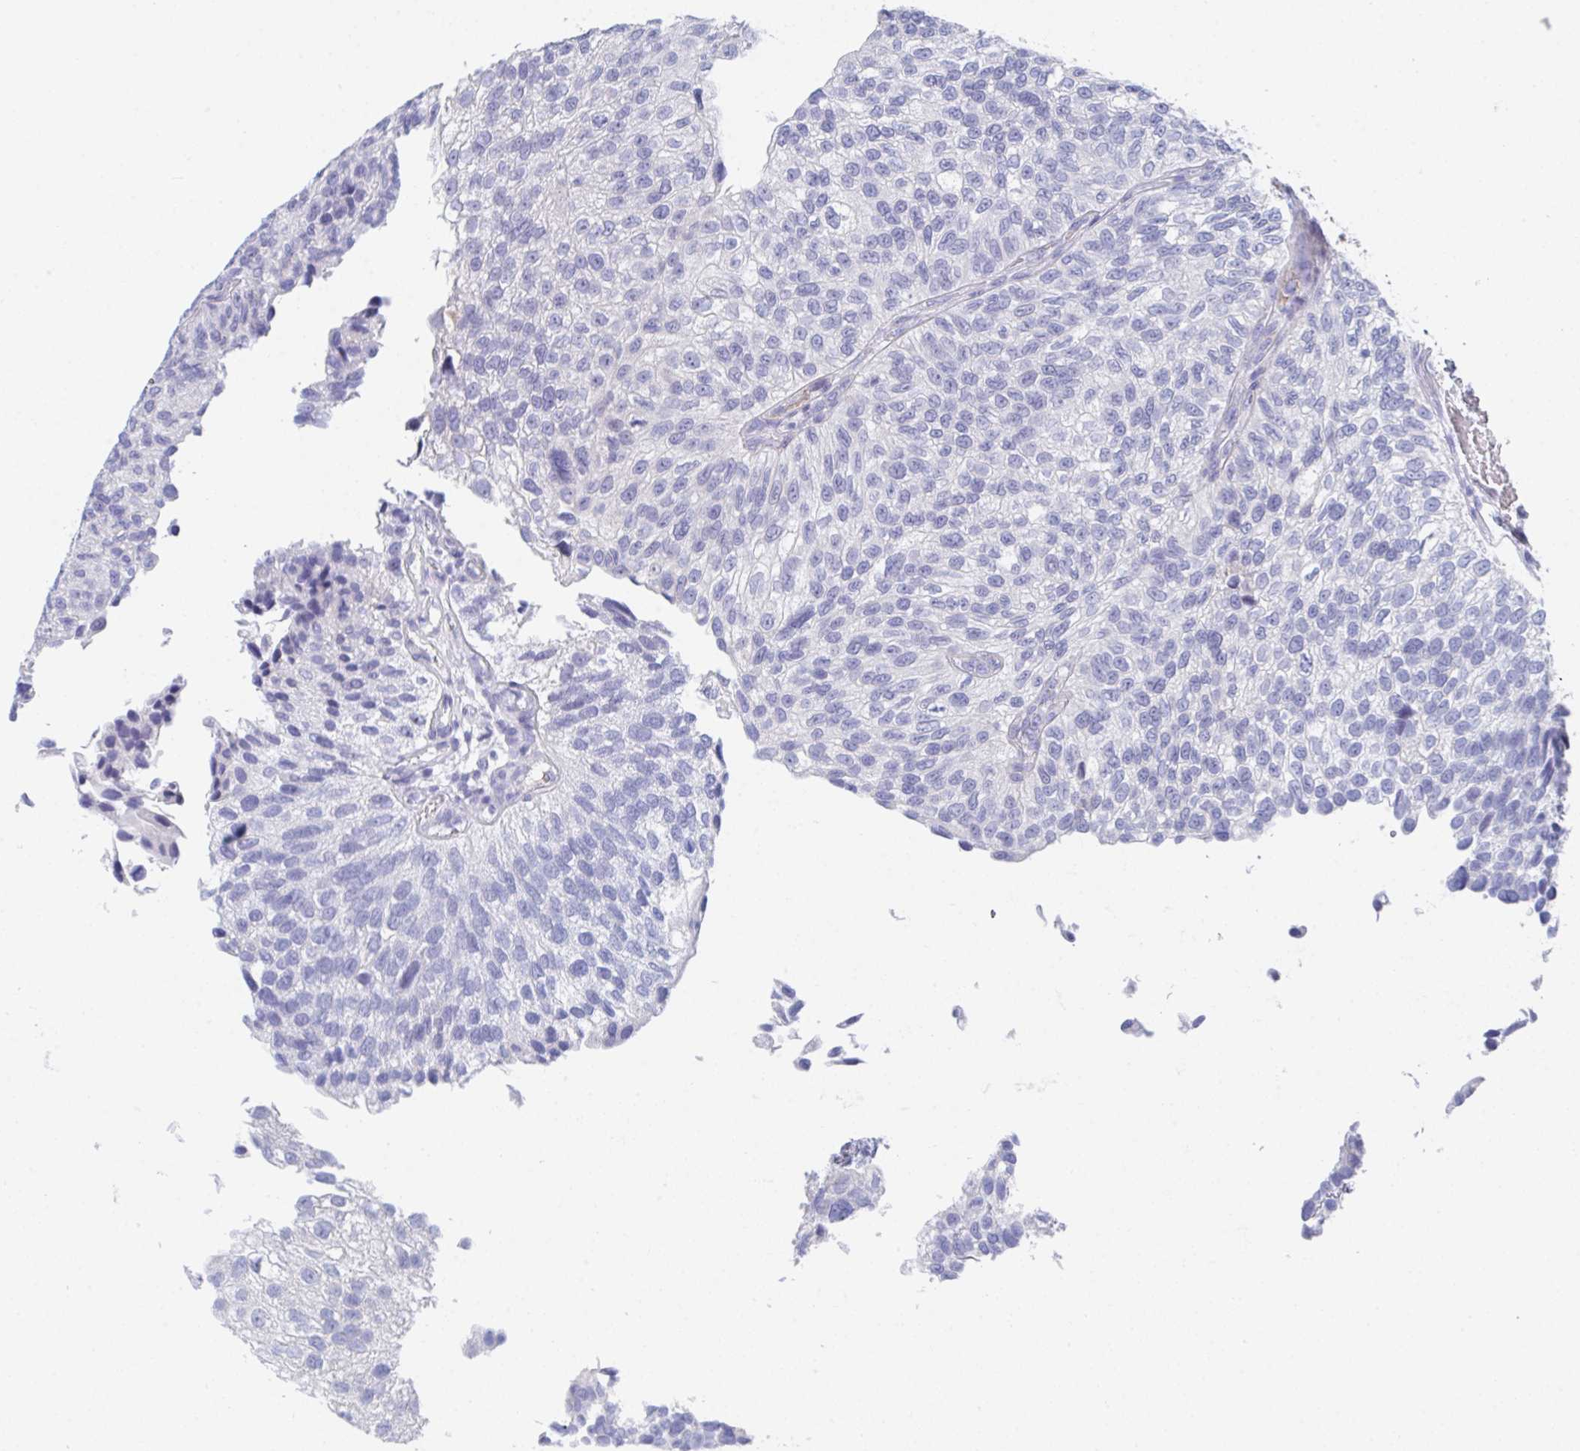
{"staining": {"intensity": "negative", "quantity": "none", "location": "none"}, "tissue": "urothelial cancer", "cell_type": "Tumor cells", "image_type": "cancer", "snomed": [{"axis": "morphology", "description": "Urothelial carcinoma, NOS"}, {"axis": "topography", "description": "Urinary bladder"}], "caption": "A photomicrograph of human urothelial cancer is negative for staining in tumor cells. The staining was performed using DAB to visualize the protein expression in brown, while the nuclei were stained in blue with hematoxylin (Magnification: 20x).", "gene": "TNFAIP6", "patient": {"sex": "male", "age": 87}}